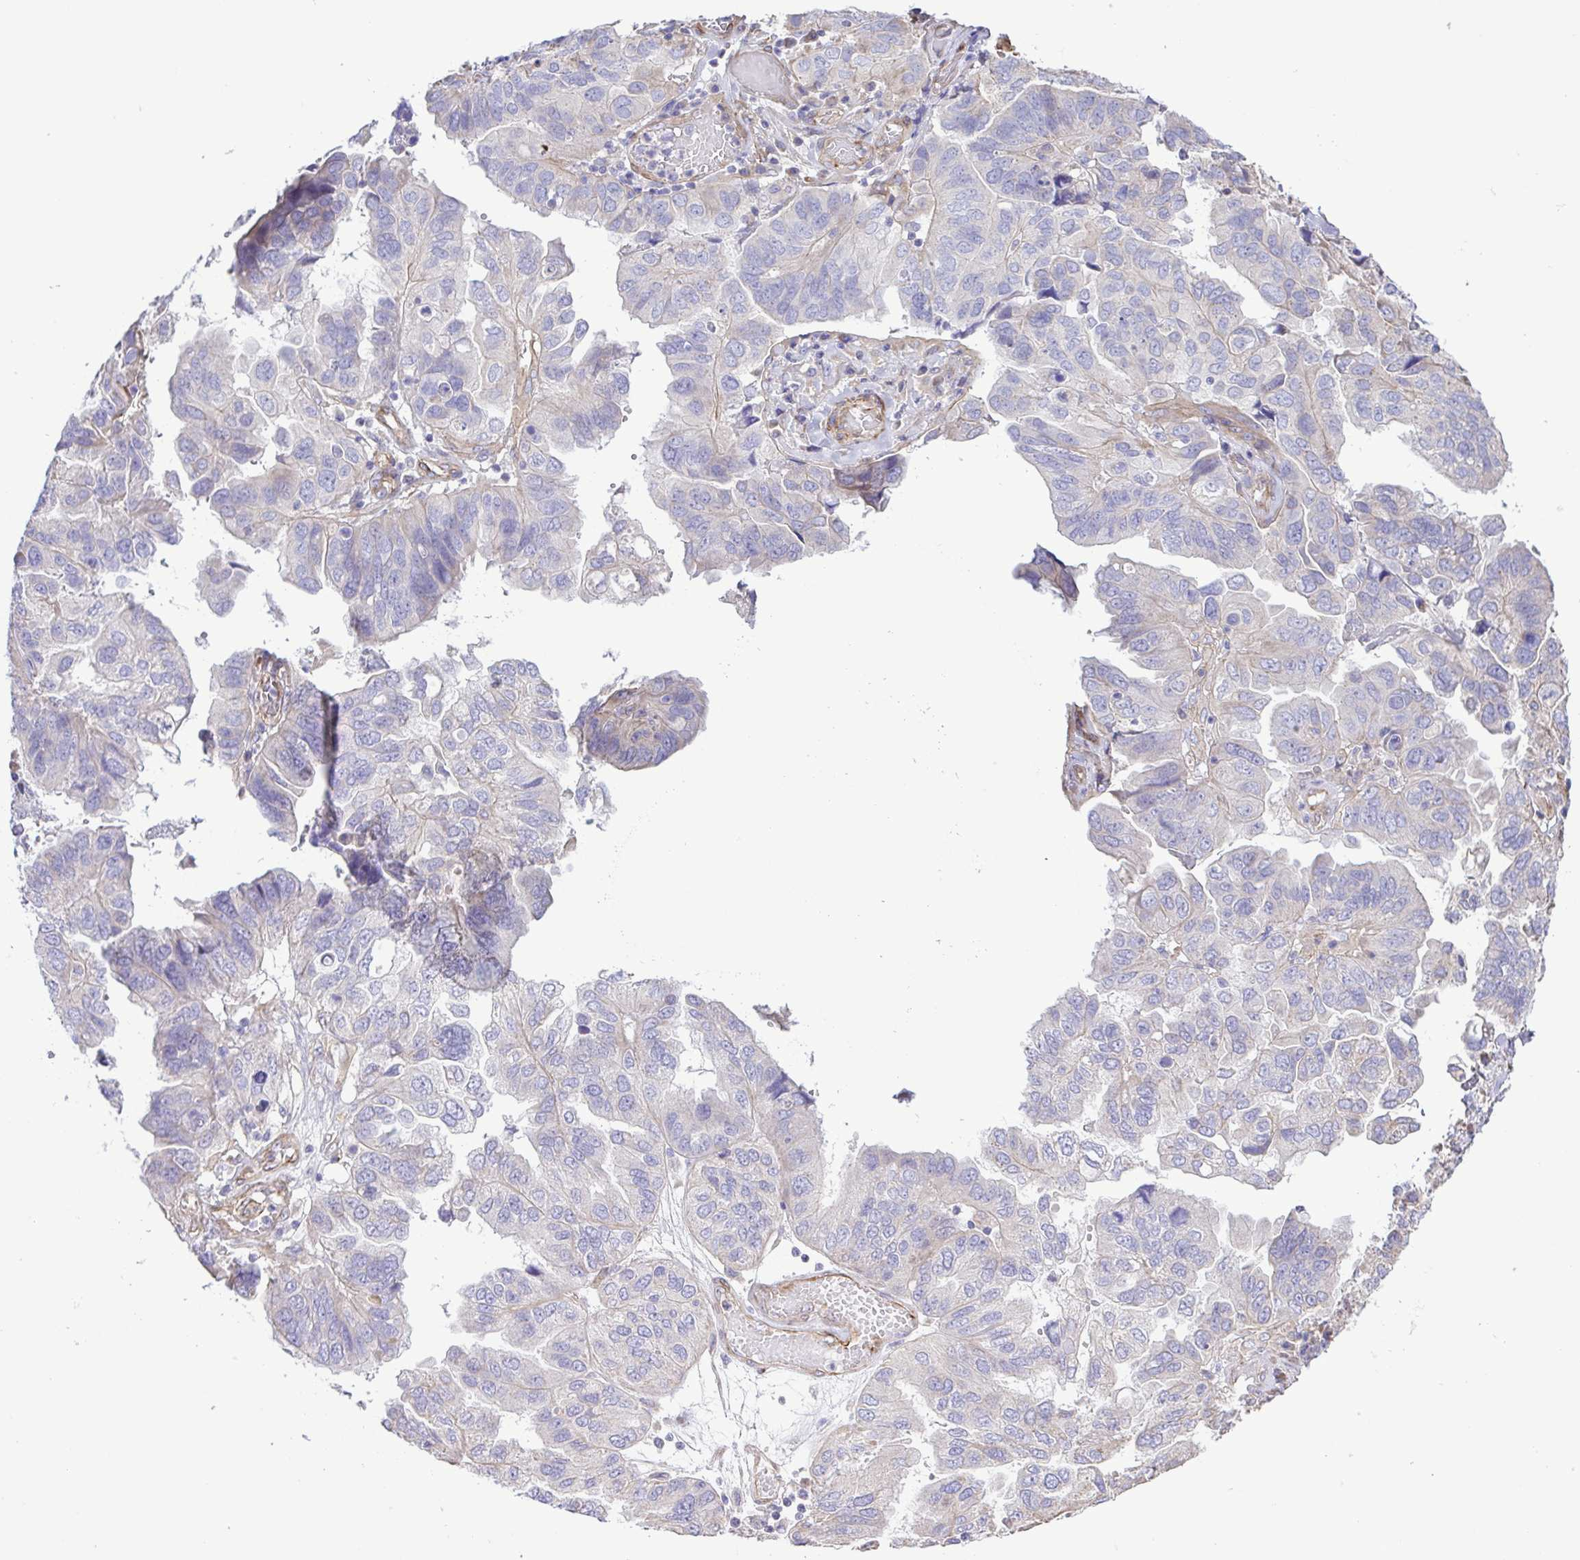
{"staining": {"intensity": "negative", "quantity": "none", "location": "none"}, "tissue": "ovarian cancer", "cell_type": "Tumor cells", "image_type": "cancer", "snomed": [{"axis": "morphology", "description": "Cystadenocarcinoma, serous, NOS"}, {"axis": "topography", "description": "Ovary"}], "caption": "Immunohistochemical staining of human ovarian cancer reveals no significant expression in tumor cells.", "gene": "FLT1", "patient": {"sex": "female", "age": 79}}